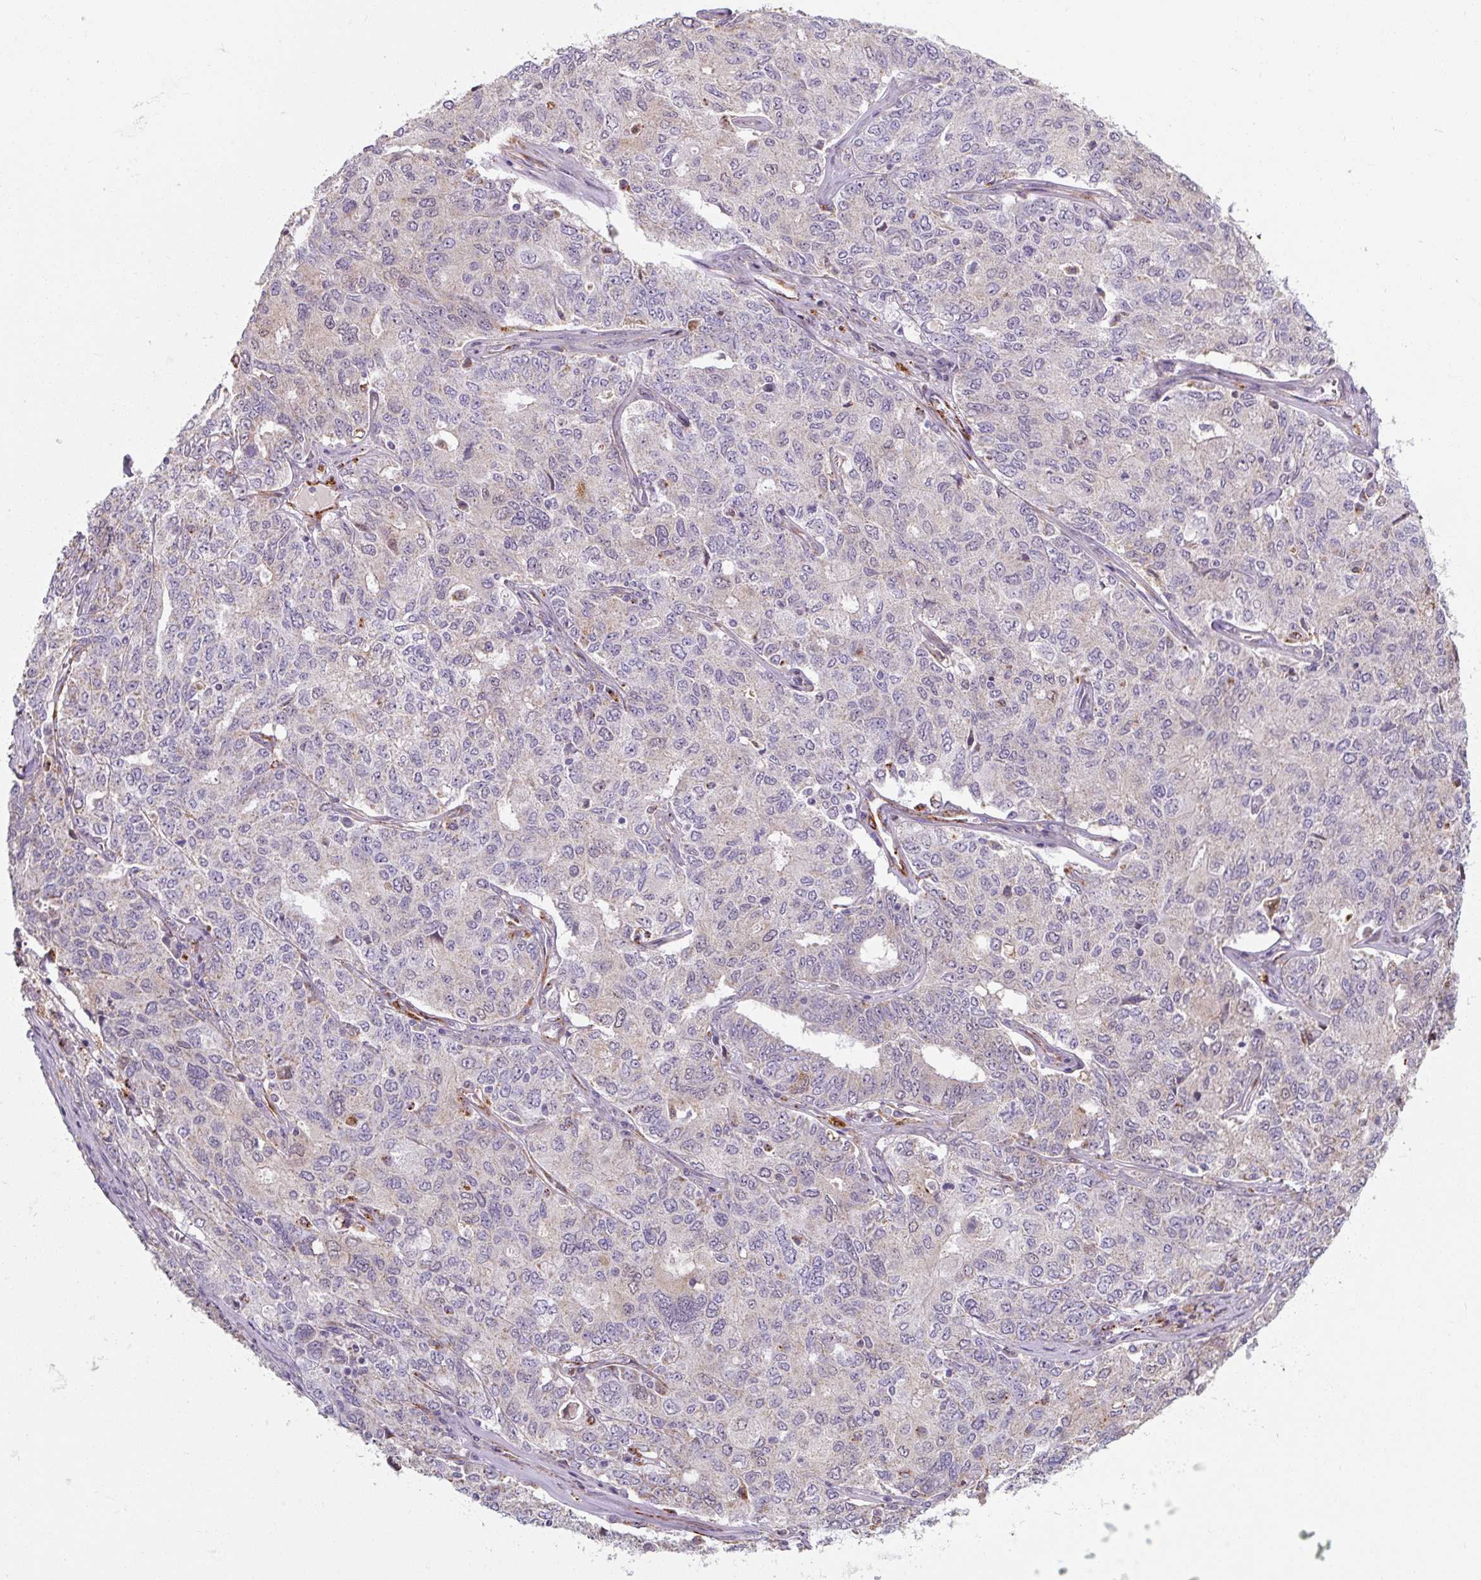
{"staining": {"intensity": "negative", "quantity": "none", "location": "none"}, "tissue": "ovarian cancer", "cell_type": "Tumor cells", "image_type": "cancer", "snomed": [{"axis": "morphology", "description": "Carcinoma, endometroid"}, {"axis": "topography", "description": "Ovary"}], "caption": "A high-resolution histopathology image shows immunohistochemistry (IHC) staining of ovarian endometroid carcinoma, which exhibits no significant staining in tumor cells.", "gene": "MRPS5", "patient": {"sex": "female", "age": 62}}